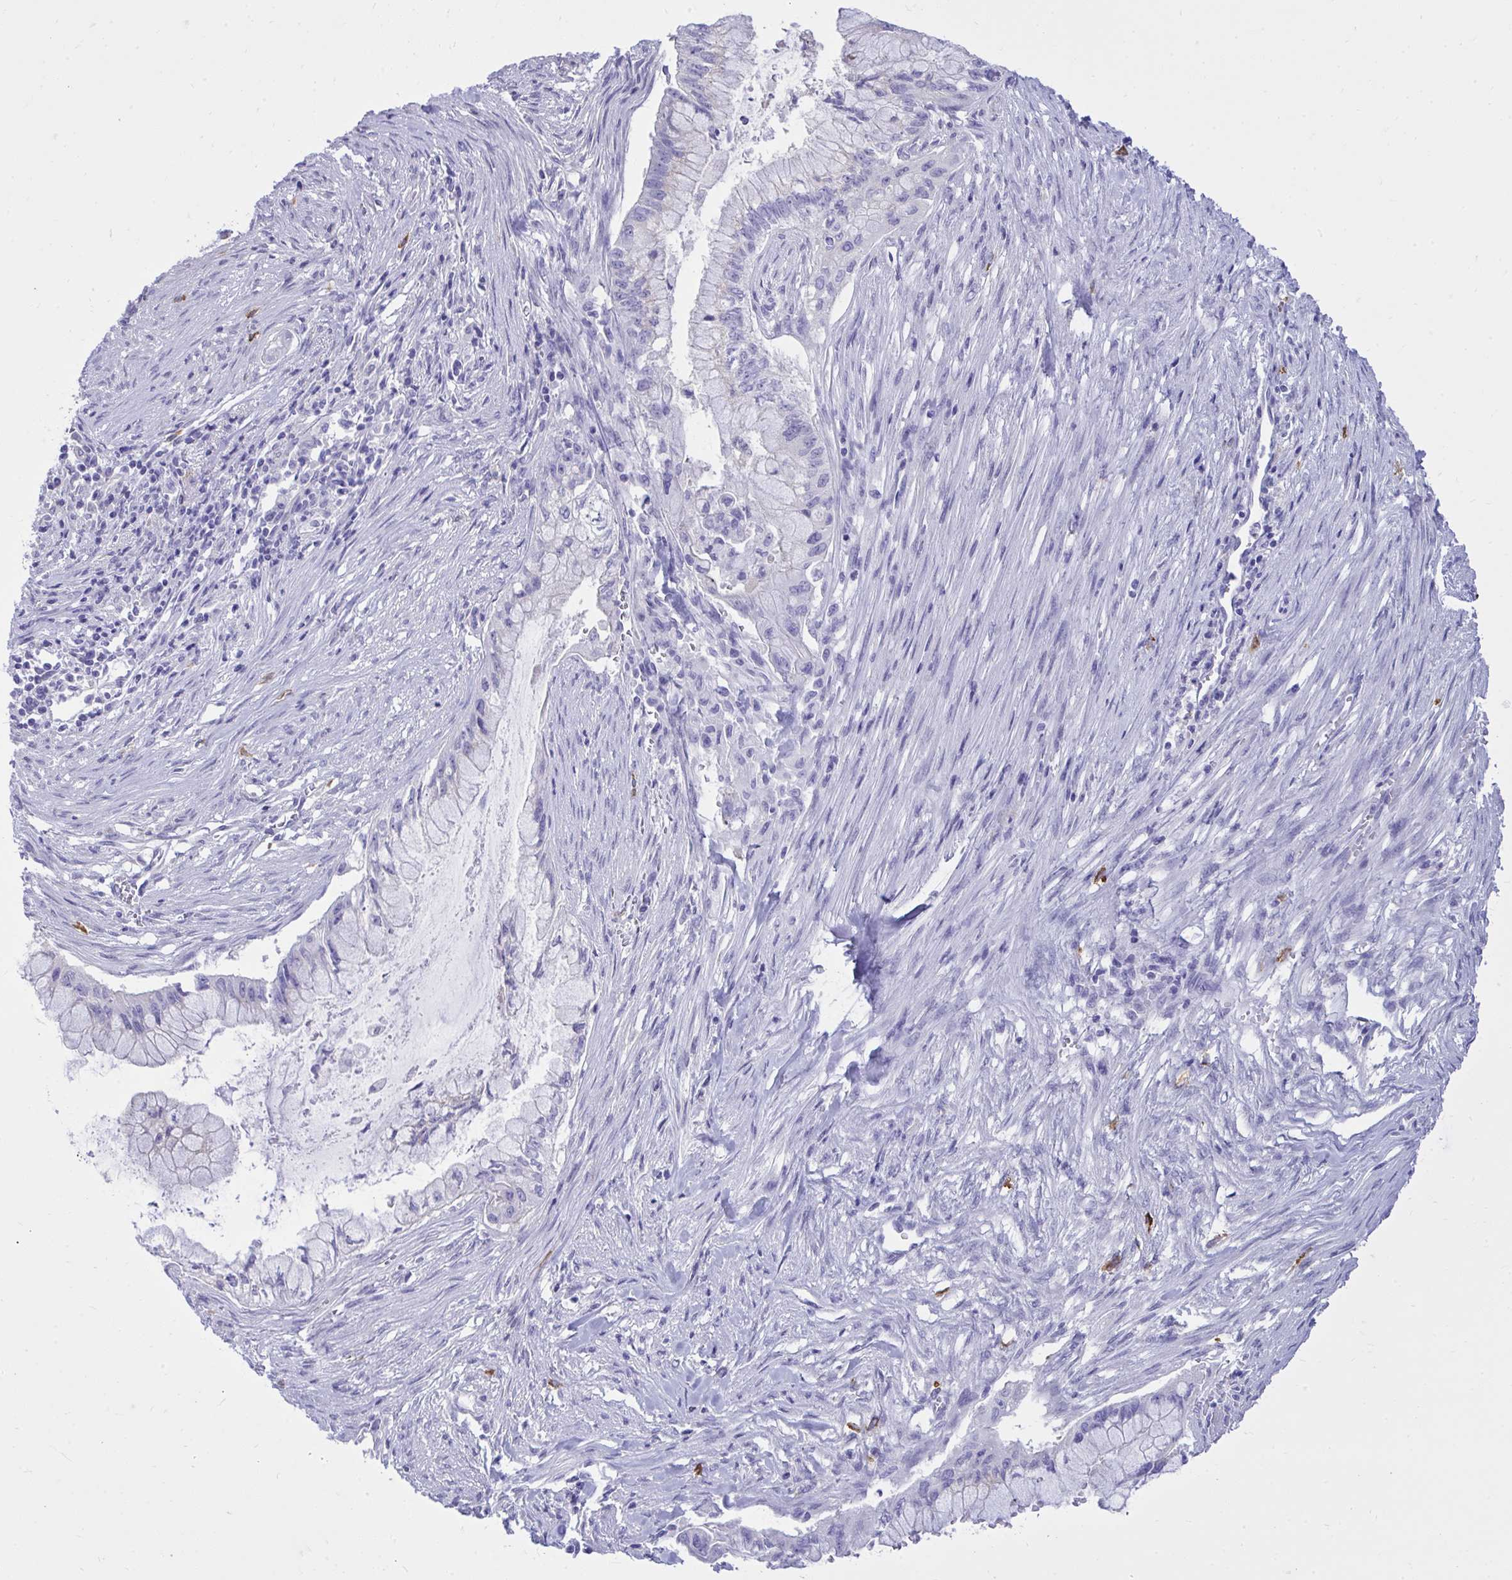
{"staining": {"intensity": "negative", "quantity": "none", "location": "none"}, "tissue": "pancreatic cancer", "cell_type": "Tumor cells", "image_type": "cancer", "snomed": [{"axis": "morphology", "description": "Adenocarcinoma, NOS"}, {"axis": "topography", "description": "Pancreas"}], "caption": "The micrograph exhibits no significant expression in tumor cells of pancreatic adenocarcinoma.", "gene": "PSD", "patient": {"sex": "male", "age": 48}}